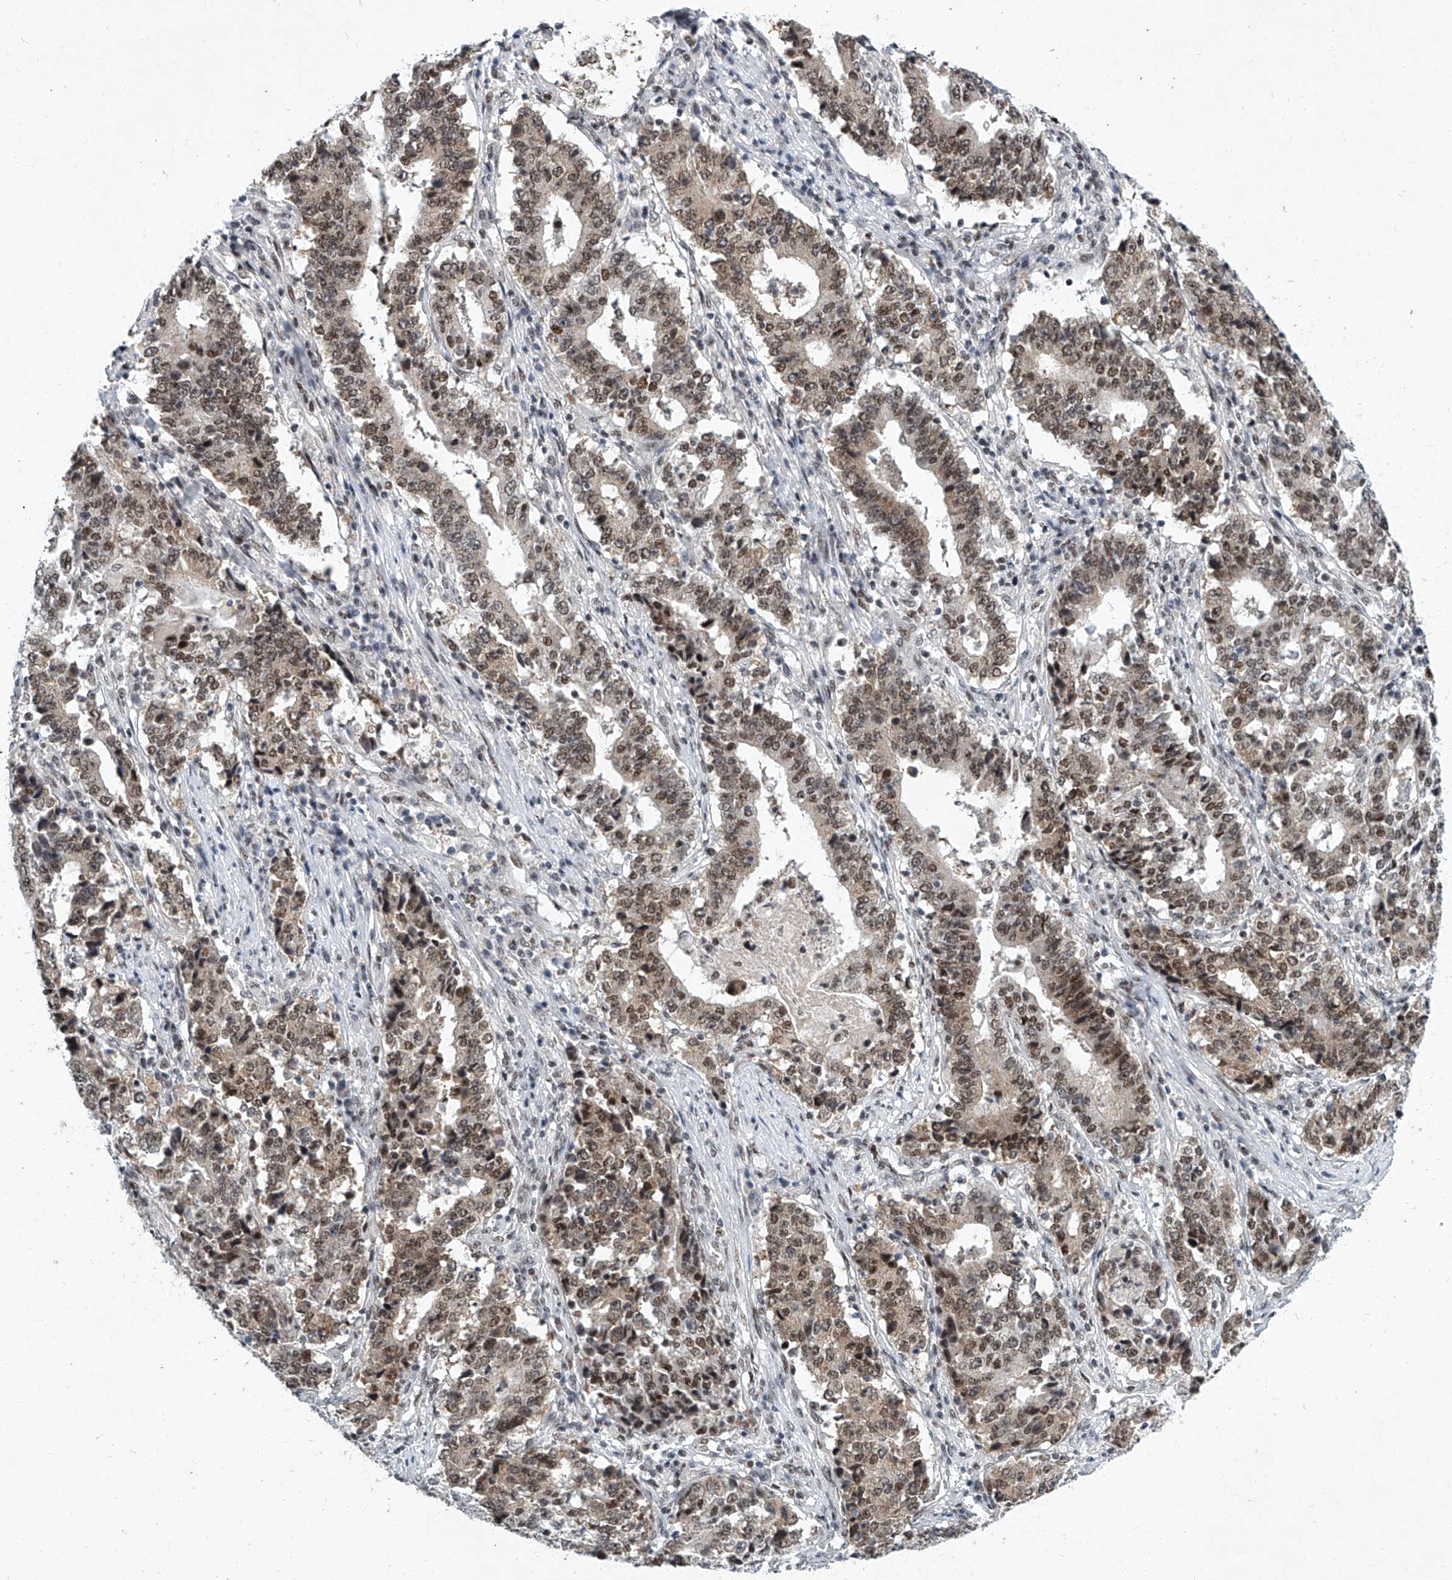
{"staining": {"intensity": "moderate", "quantity": ">75%", "location": "nuclear"}, "tissue": "stomach cancer", "cell_type": "Tumor cells", "image_type": "cancer", "snomed": [{"axis": "morphology", "description": "Adenocarcinoma, NOS"}, {"axis": "topography", "description": "Stomach"}], "caption": "A medium amount of moderate nuclear expression is identified in about >75% of tumor cells in adenocarcinoma (stomach) tissue.", "gene": "TFDP1", "patient": {"sex": "male", "age": 59}}